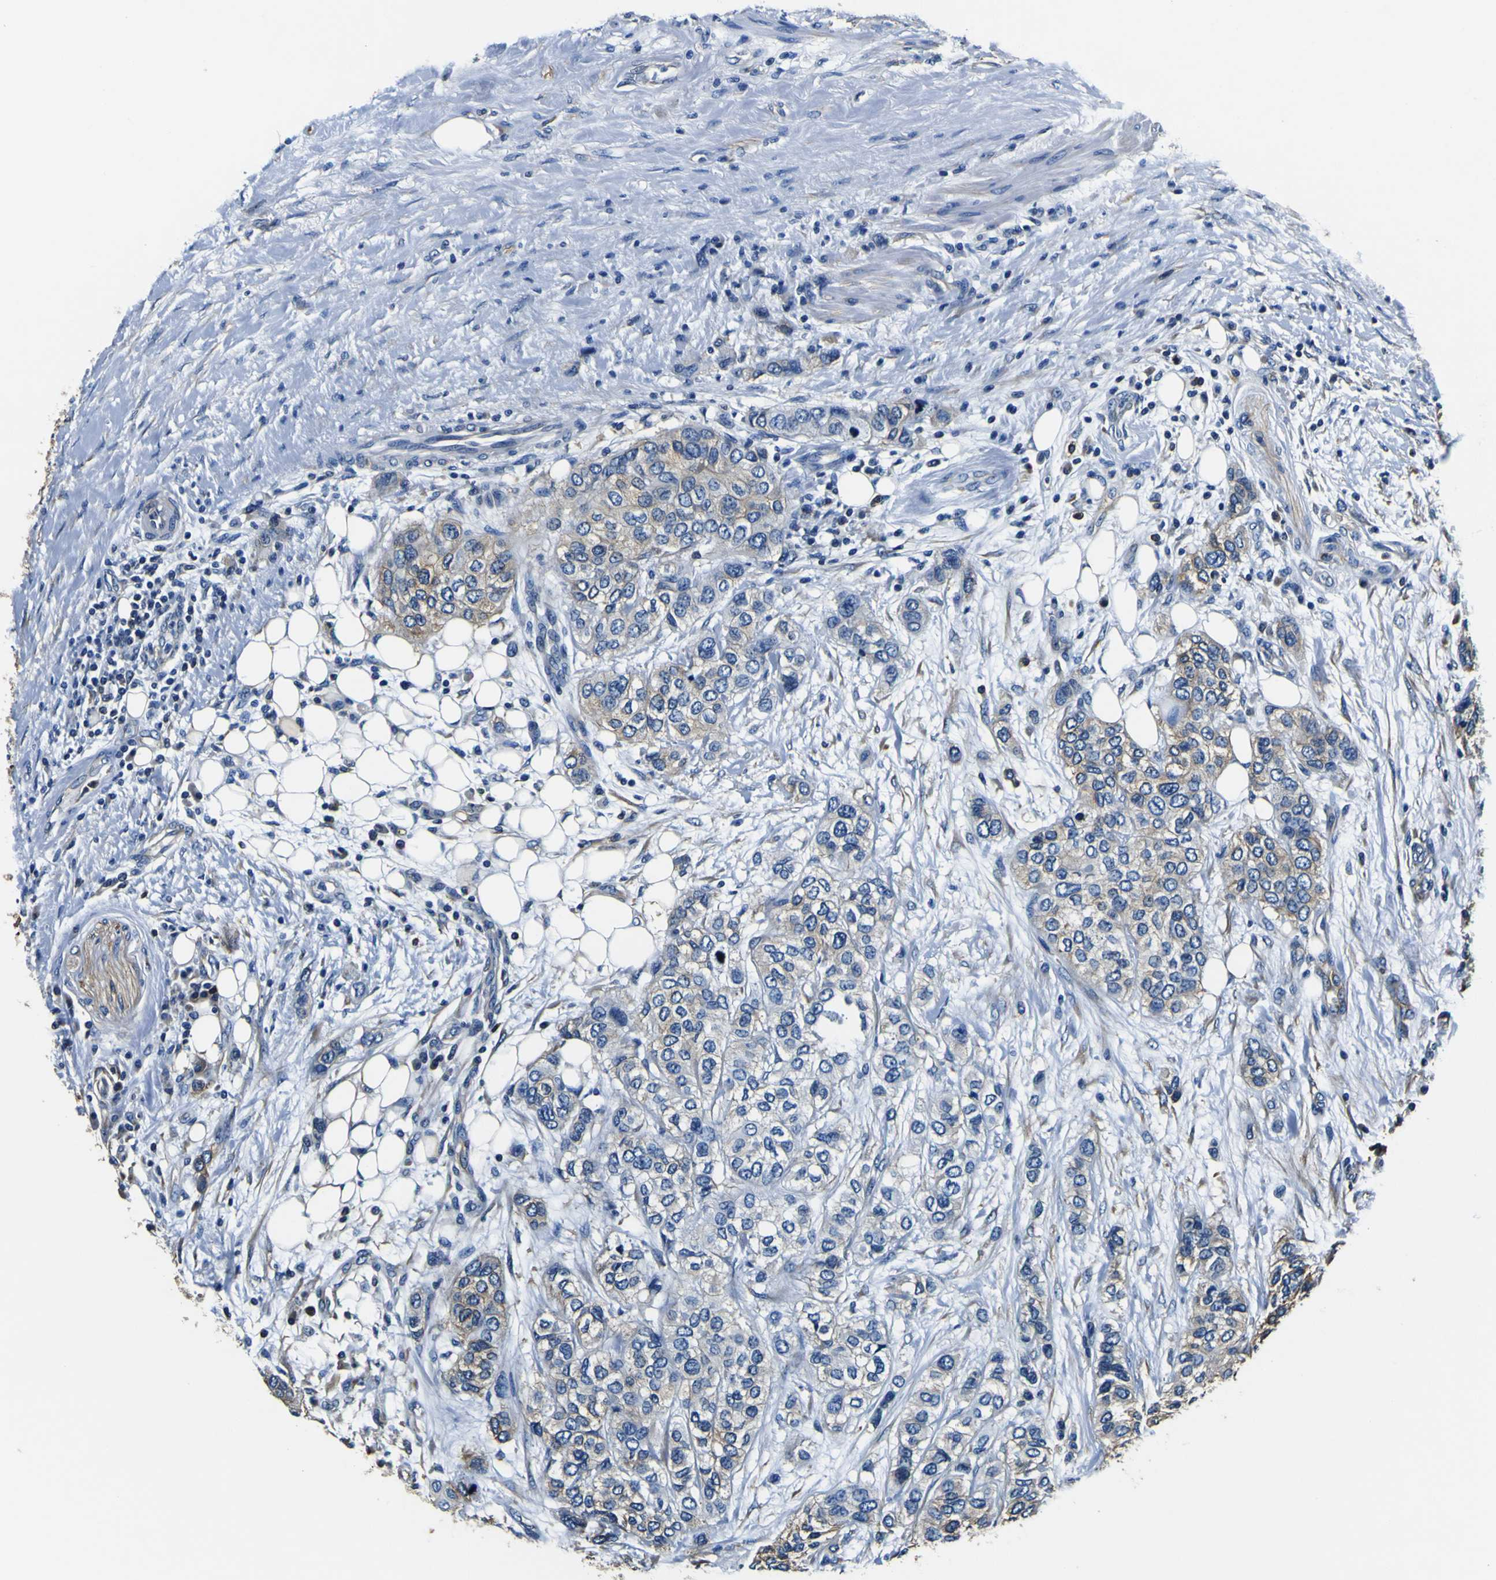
{"staining": {"intensity": "weak", "quantity": "<25%", "location": "cytoplasmic/membranous"}, "tissue": "urothelial cancer", "cell_type": "Tumor cells", "image_type": "cancer", "snomed": [{"axis": "morphology", "description": "Urothelial carcinoma, High grade"}, {"axis": "topography", "description": "Urinary bladder"}], "caption": "The IHC image has no significant staining in tumor cells of urothelial cancer tissue.", "gene": "TUBA1B", "patient": {"sex": "female", "age": 56}}